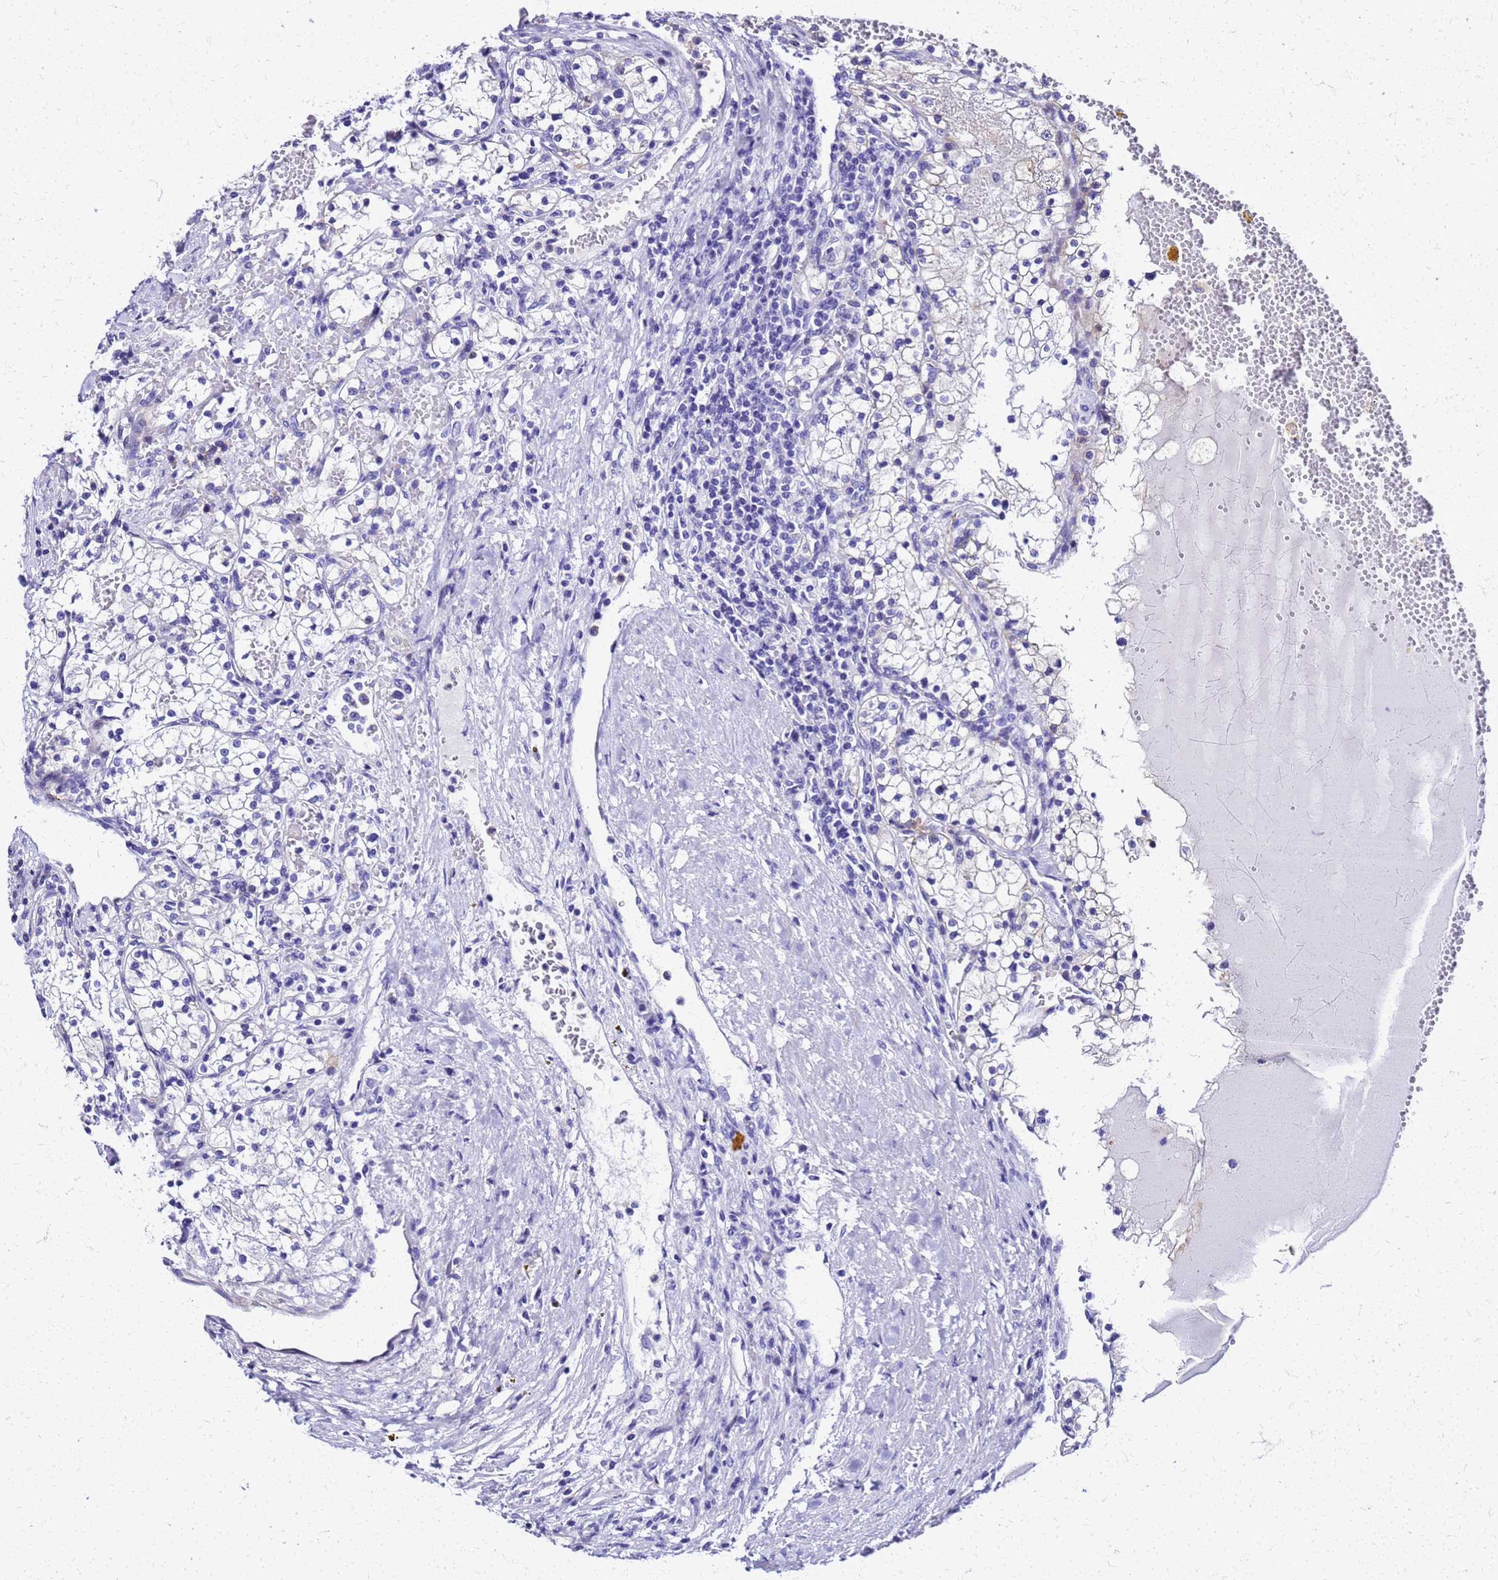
{"staining": {"intensity": "negative", "quantity": "none", "location": "none"}, "tissue": "renal cancer", "cell_type": "Tumor cells", "image_type": "cancer", "snomed": [{"axis": "morphology", "description": "Normal tissue, NOS"}, {"axis": "morphology", "description": "Adenocarcinoma, NOS"}, {"axis": "topography", "description": "Kidney"}], "caption": "Tumor cells are negative for brown protein staining in renal adenocarcinoma.", "gene": "SMIM21", "patient": {"sex": "male", "age": 68}}